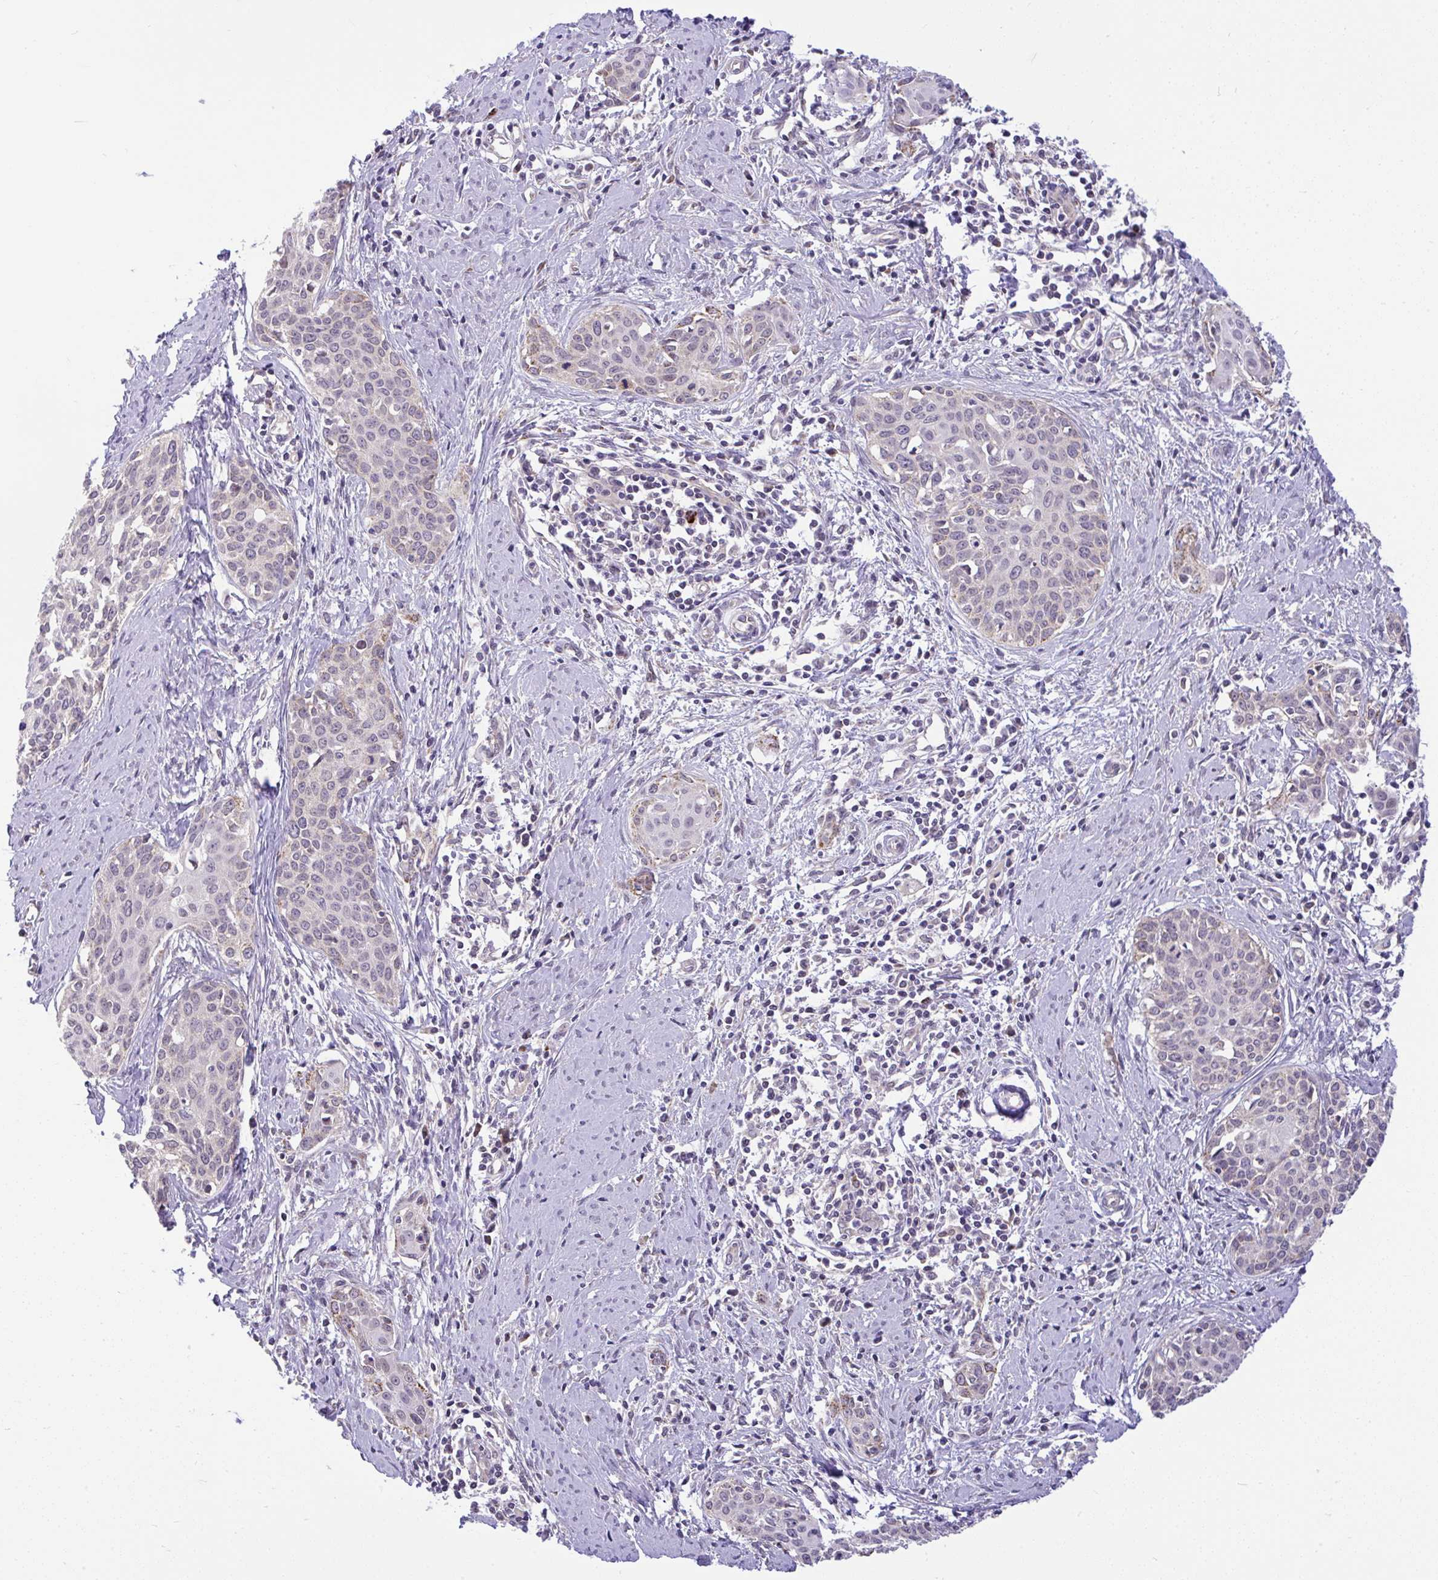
{"staining": {"intensity": "negative", "quantity": "none", "location": "none"}, "tissue": "cervical cancer", "cell_type": "Tumor cells", "image_type": "cancer", "snomed": [{"axis": "morphology", "description": "Squamous cell carcinoma, NOS"}, {"axis": "topography", "description": "Cervix"}], "caption": "Immunohistochemistry (IHC) histopathology image of cervical cancer stained for a protein (brown), which reveals no expression in tumor cells. (DAB immunohistochemistry visualized using brightfield microscopy, high magnification).", "gene": "PYCR2", "patient": {"sex": "female", "age": 46}}